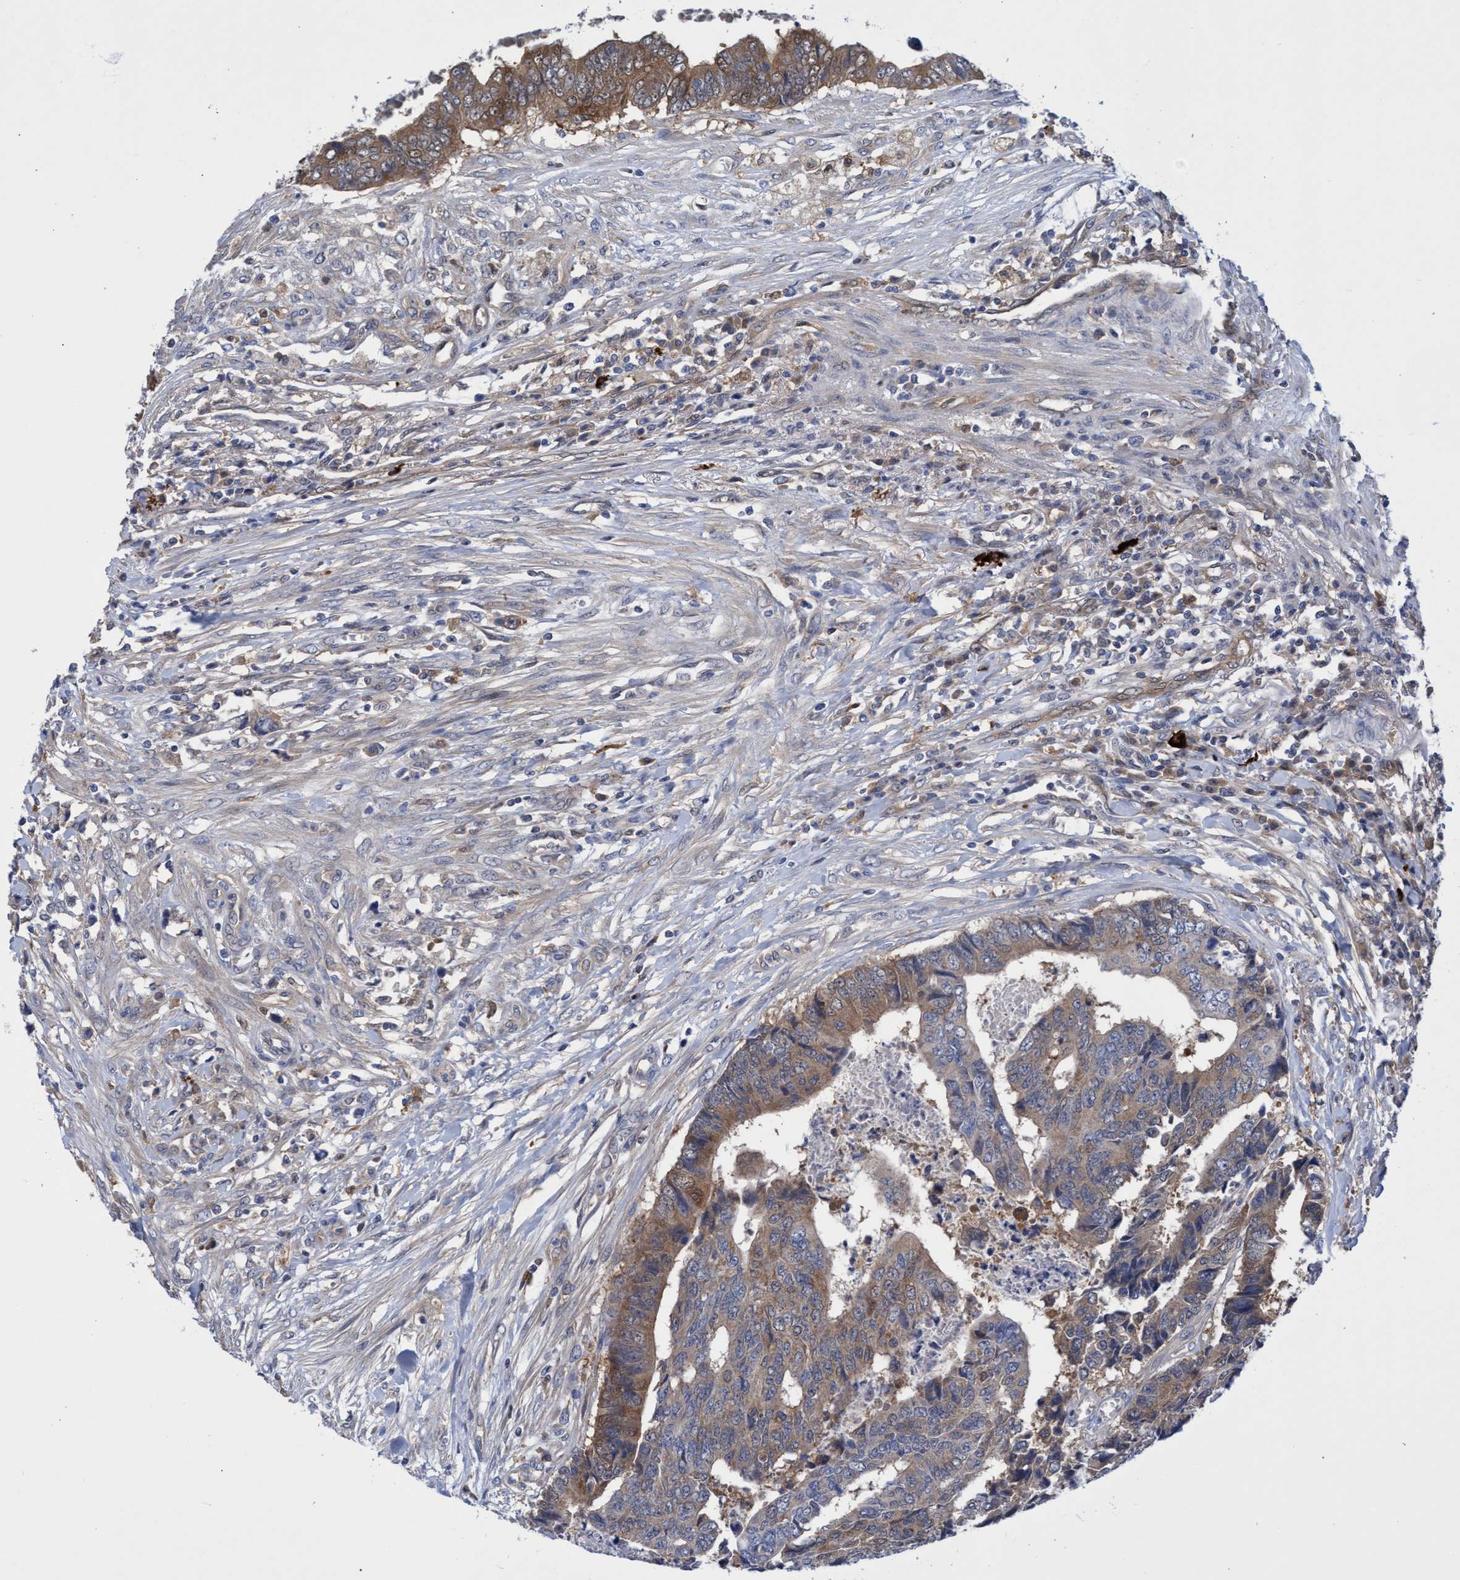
{"staining": {"intensity": "moderate", "quantity": ">75%", "location": "cytoplasmic/membranous"}, "tissue": "colorectal cancer", "cell_type": "Tumor cells", "image_type": "cancer", "snomed": [{"axis": "morphology", "description": "Adenocarcinoma, NOS"}, {"axis": "topography", "description": "Rectum"}], "caption": "A high-resolution micrograph shows immunohistochemistry staining of colorectal cancer, which demonstrates moderate cytoplasmic/membranous staining in about >75% of tumor cells. The staining was performed using DAB to visualize the protein expression in brown, while the nuclei were stained in blue with hematoxylin (Magnification: 20x).", "gene": "PNPO", "patient": {"sex": "male", "age": 84}}